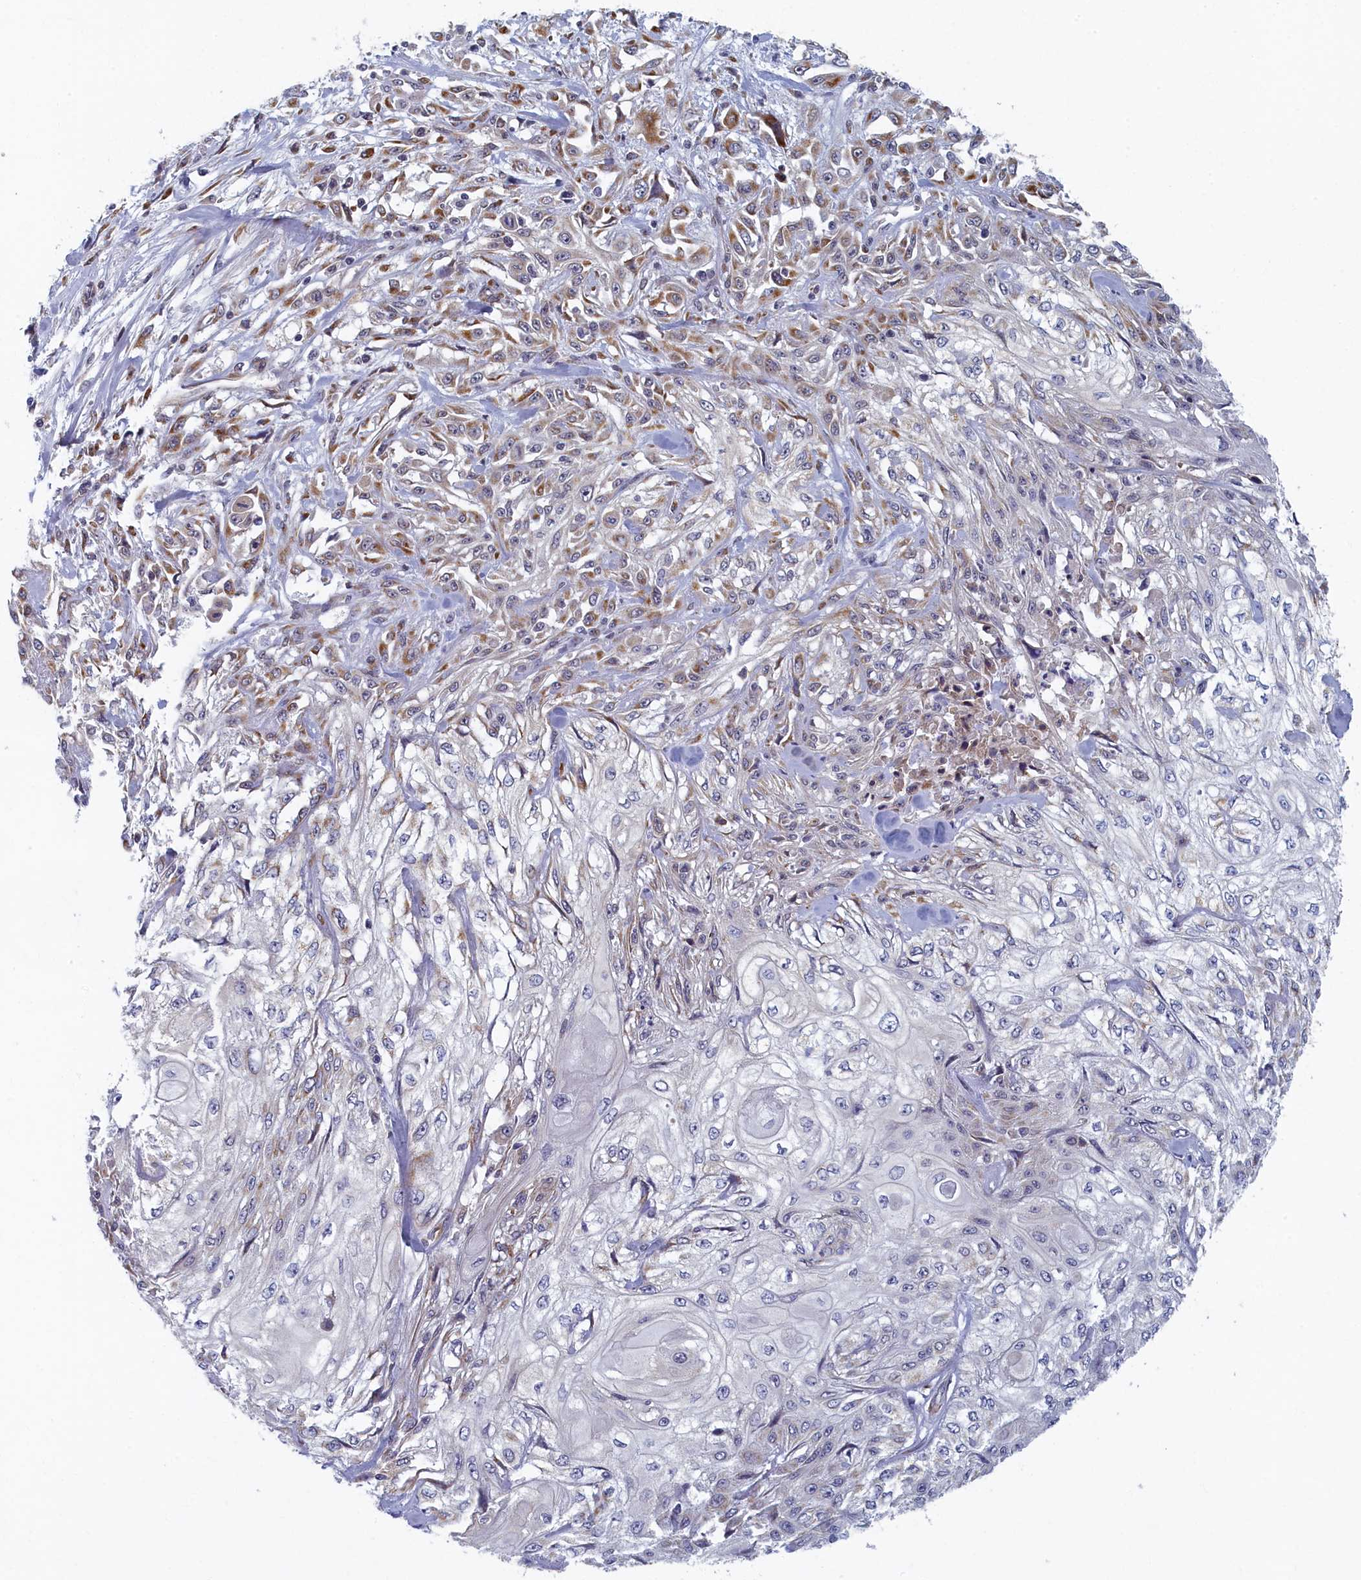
{"staining": {"intensity": "moderate", "quantity": "25%-75%", "location": "cytoplasmic/membranous"}, "tissue": "skin cancer", "cell_type": "Tumor cells", "image_type": "cancer", "snomed": [{"axis": "morphology", "description": "Squamous cell carcinoma, NOS"}, {"axis": "morphology", "description": "Squamous cell carcinoma, metastatic, NOS"}, {"axis": "topography", "description": "Skin"}, {"axis": "topography", "description": "Lymph node"}], "caption": "Protein staining exhibits moderate cytoplasmic/membranous positivity in about 25%-75% of tumor cells in skin cancer.", "gene": "DNAJC17", "patient": {"sex": "male", "age": 75}}